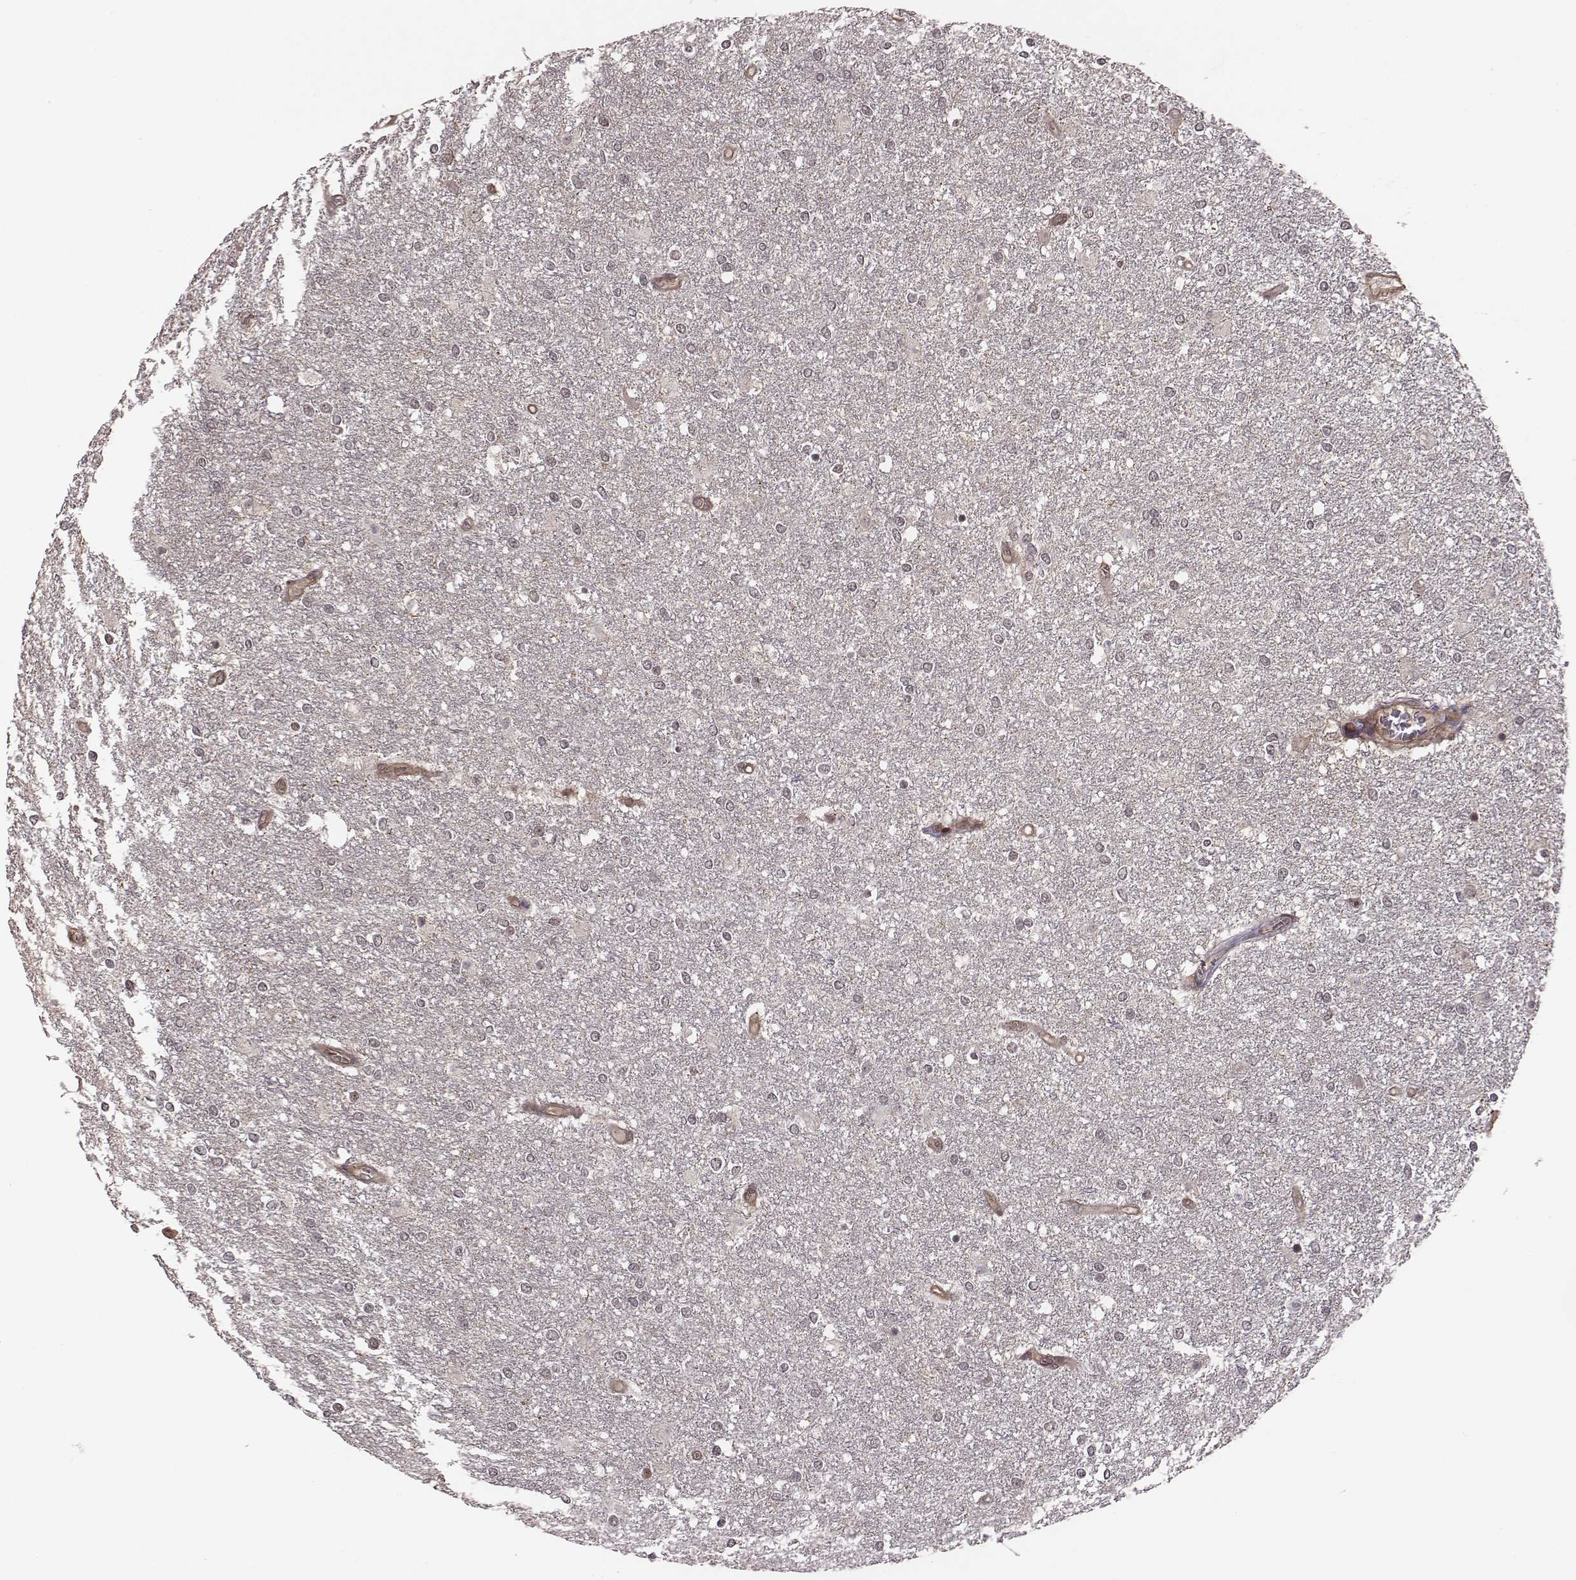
{"staining": {"intensity": "negative", "quantity": "none", "location": "none"}, "tissue": "glioma", "cell_type": "Tumor cells", "image_type": "cancer", "snomed": [{"axis": "morphology", "description": "Glioma, malignant, High grade"}, {"axis": "topography", "description": "Brain"}], "caption": "High power microscopy photomicrograph of an immunohistochemistry (IHC) micrograph of glioma, revealing no significant staining in tumor cells.", "gene": "RPL3", "patient": {"sex": "female", "age": 61}}